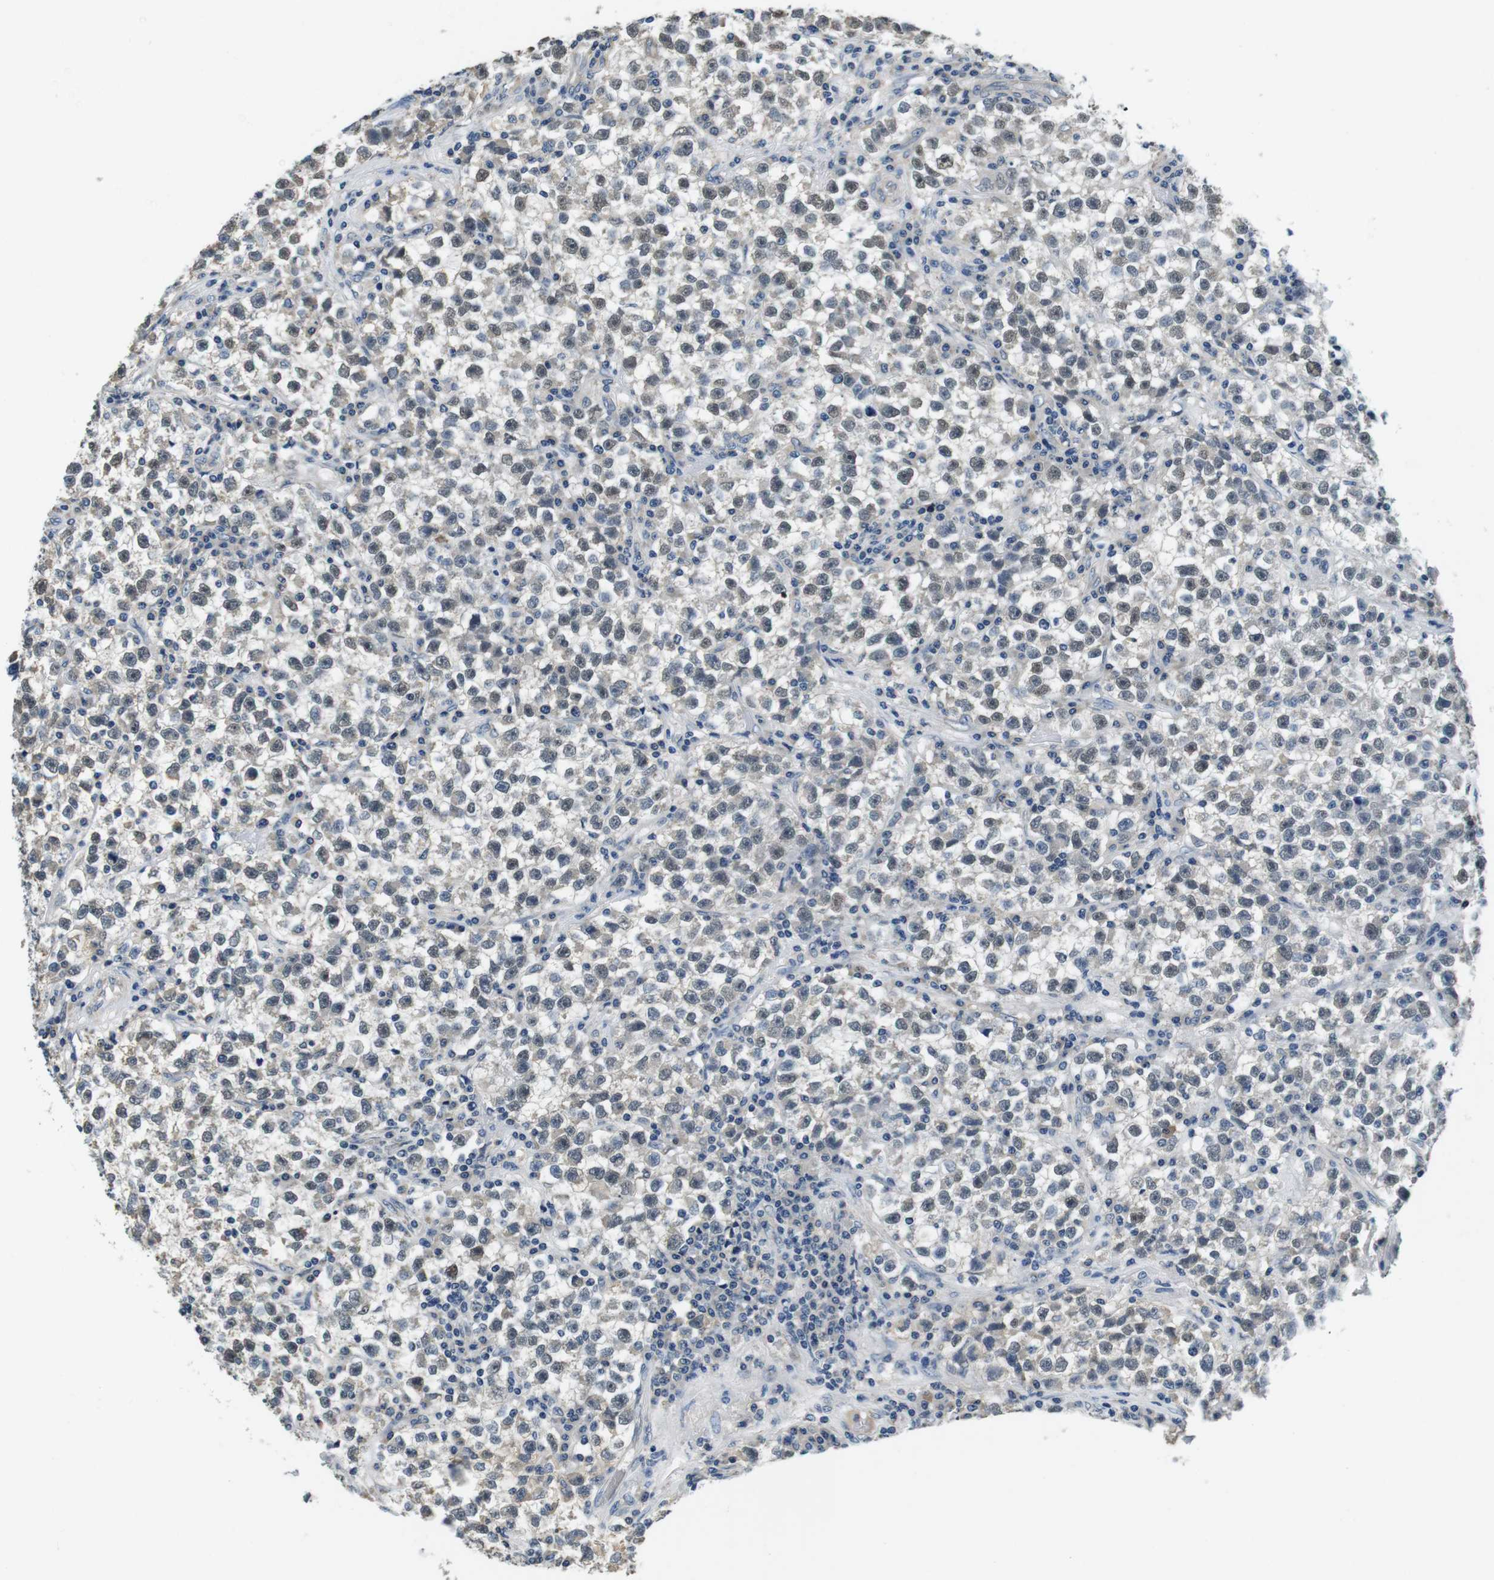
{"staining": {"intensity": "weak", "quantity": ">75%", "location": "nuclear"}, "tissue": "testis cancer", "cell_type": "Tumor cells", "image_type": "cancer", "snomed": [{"axis": "morphology", "description": "Seminoma, NOS"}, {"axis": "topography", "description": "Testis"}], "caption": "Tumor cells display weak nuclear staining in about >75% of cells in testis cancer (seminoma).", "gene": "DTNA", "patient": {"sex": "male", "age": 22}}